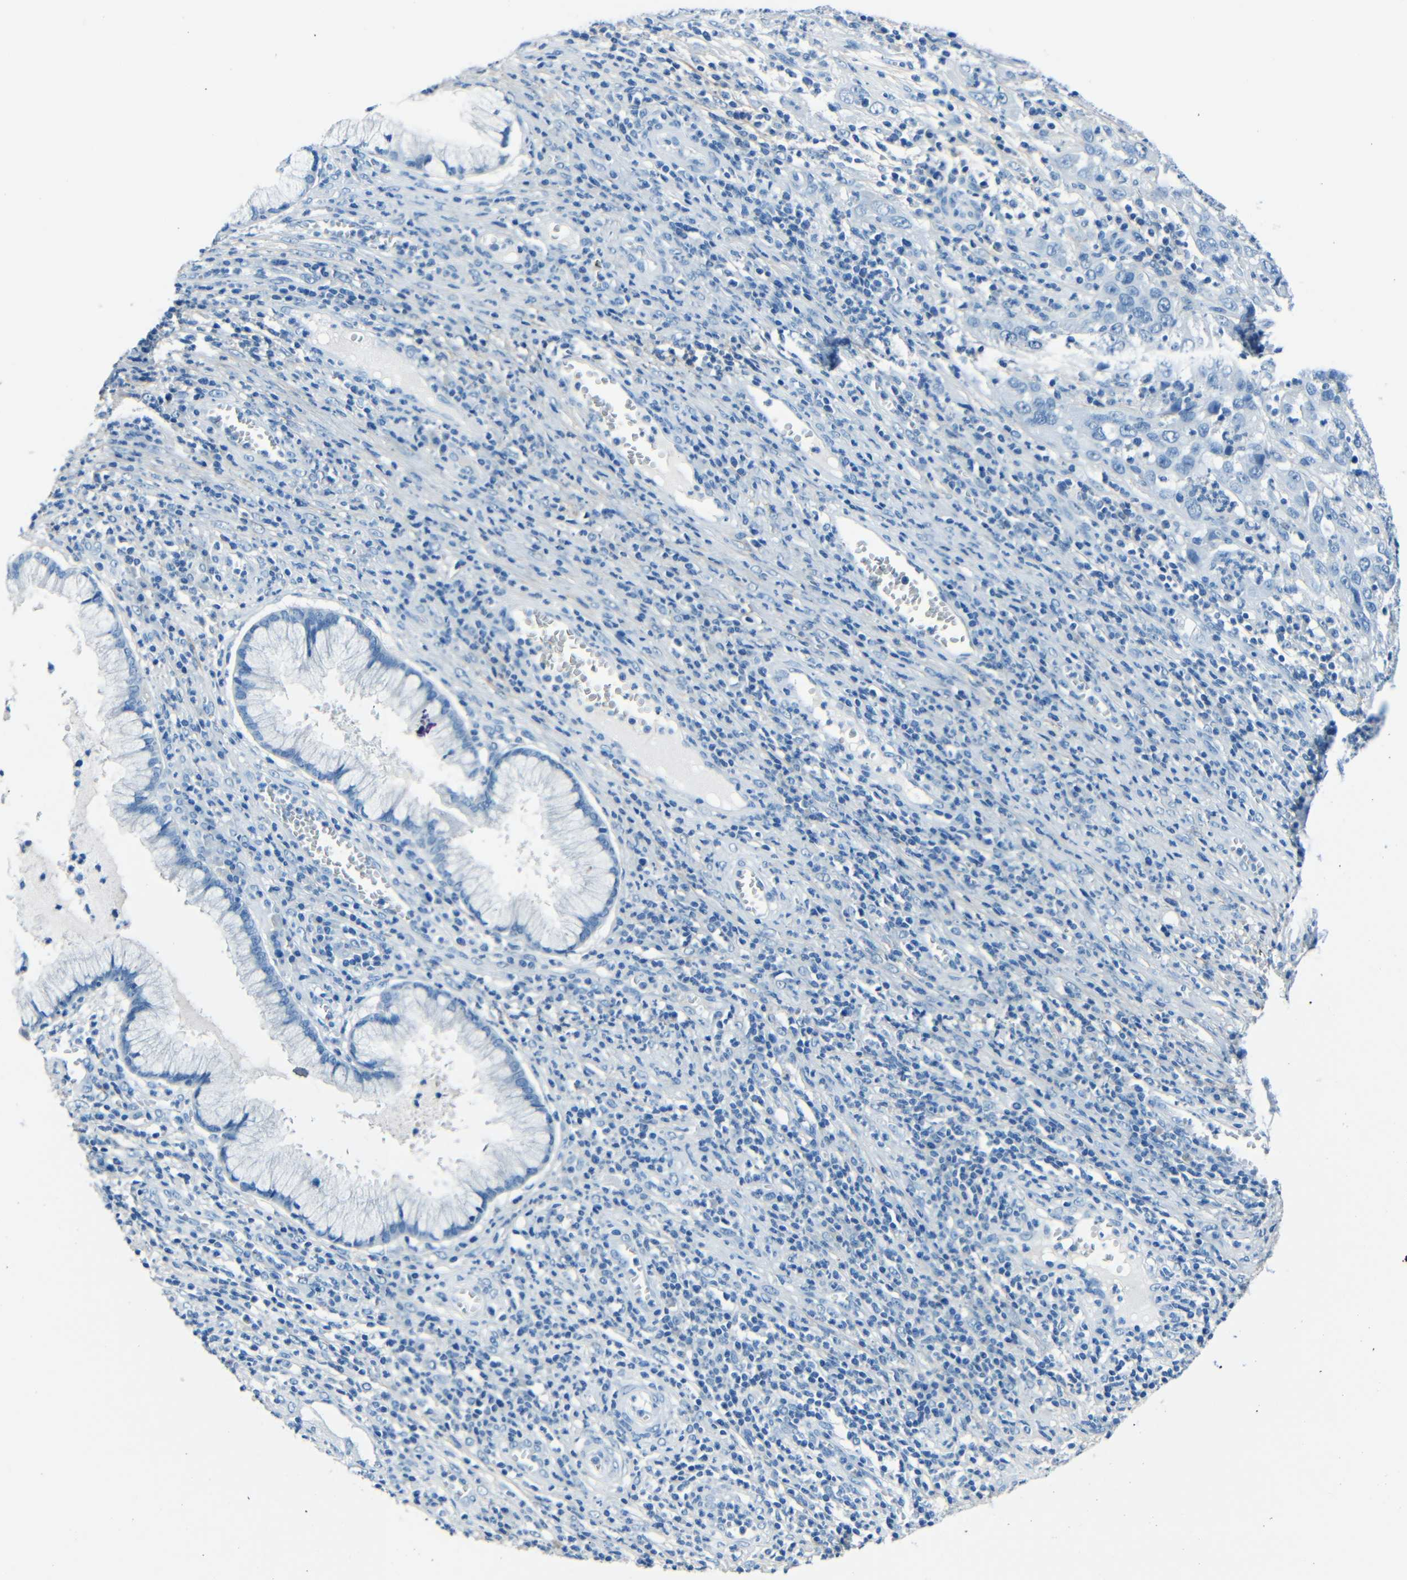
{"staining": {"intensity": "negative", "quantity": "none", "location": "none"}, "tissue": "cervical cancer", "cell_type": "Tumor cells", "image_type": "cancer", "snomed": [{"axis": "morphology", "description": "Squamous cell carcinoma, NOS"}, {"axis": "topography", "description": "Cervix"}], "caption": "Immunohistochemistry photomicrograph of cervical cancer (squamous cell carcinoma) stained for a protein (brown), which displays no expression in tumor cells. The staining is performed using DAB (3,3'-diaminobenzidine) brown chromogen with nuclei counter-stained in using hematoxylin.", "gene": "FBN2", "patient": {"sex": "female", "age": 32}}